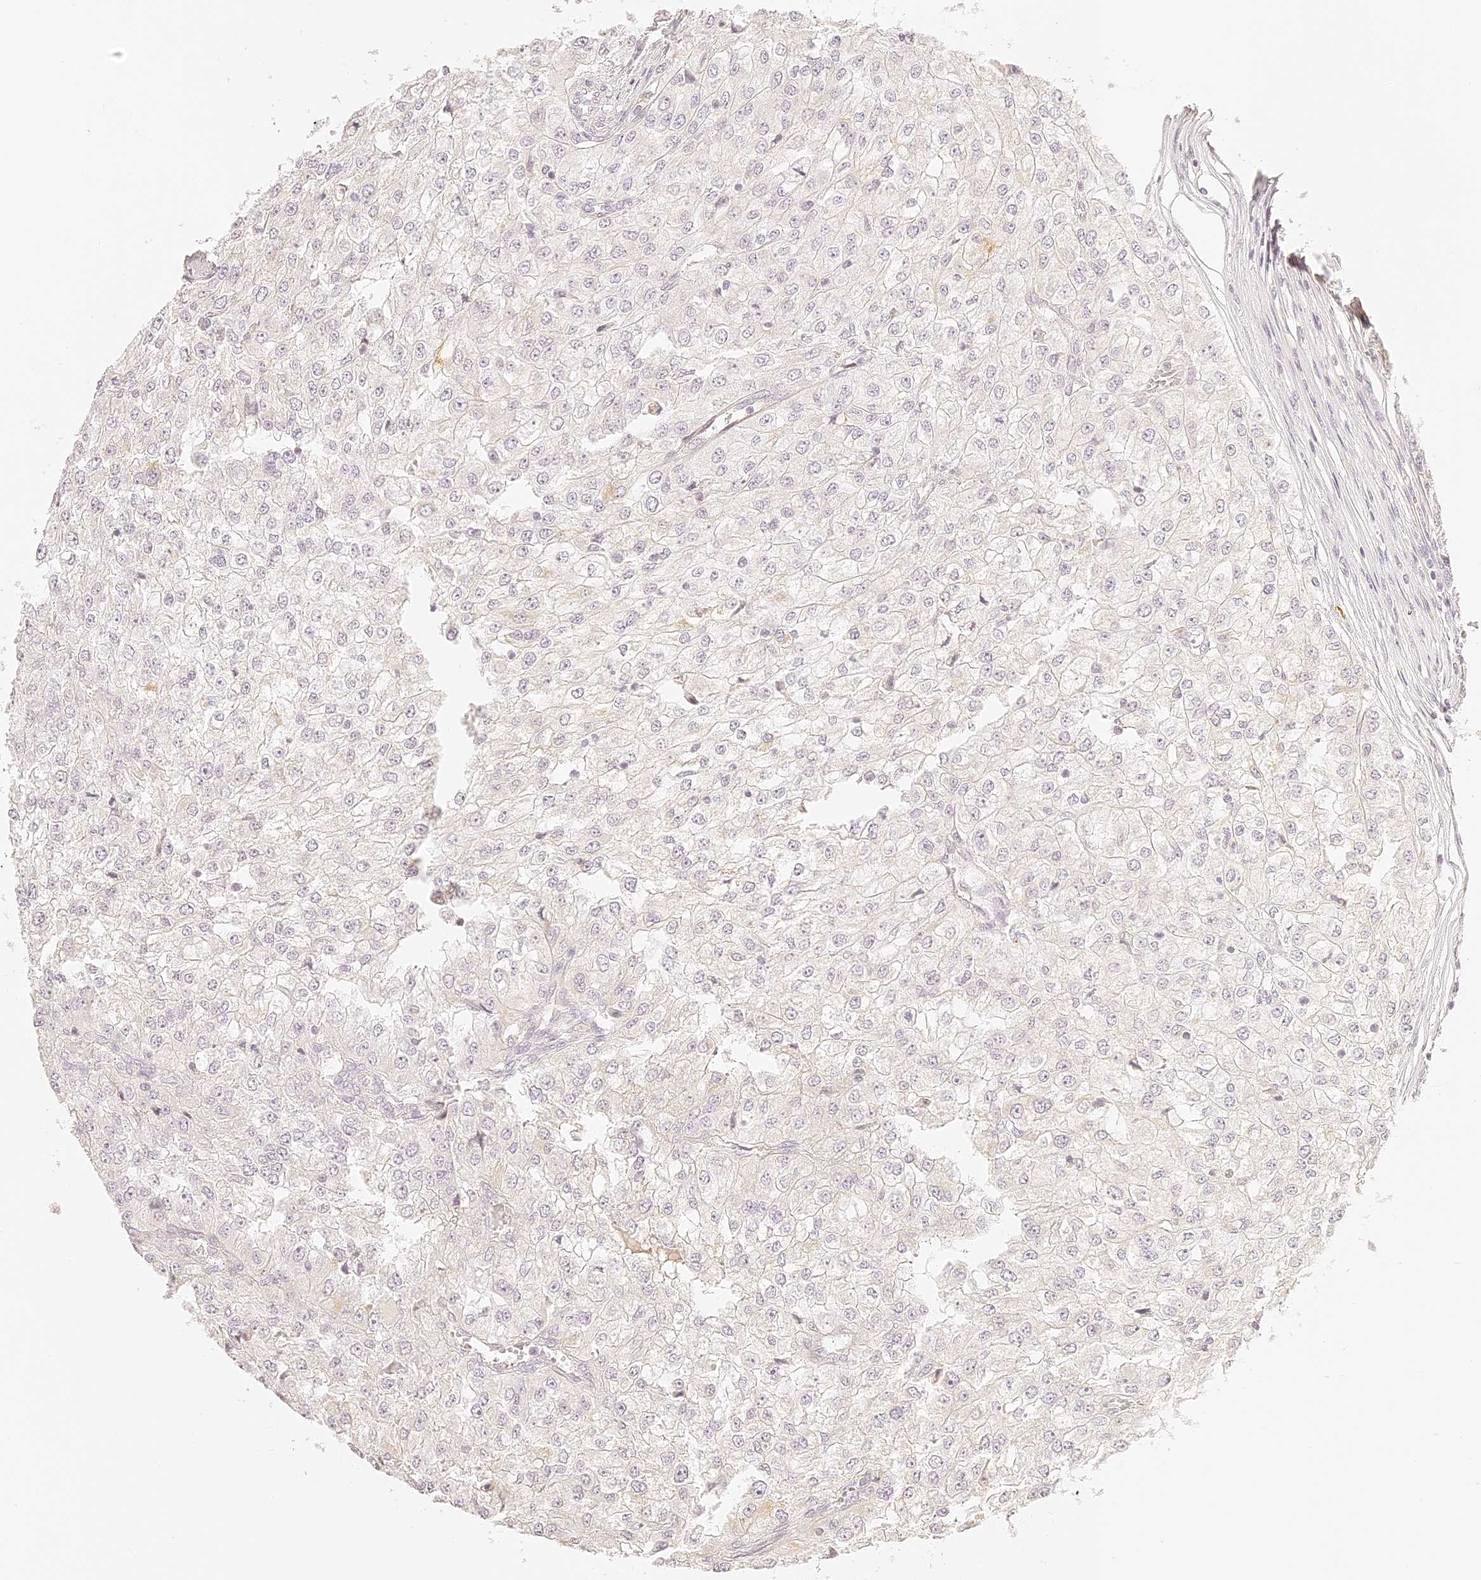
{"staining": {"intensity": "negative", "quantity": "none", "location": "none"}, "tissue": "renal cancer", "cell_type": "Tumor cells", "image_type": "cancer", "snomed": [{"axis": "morphology", "description": "Adenocarcinoma, NOS"}, {"axis": "topography", "description": "Kidney"}], "caption": "IHC of human renal adenocarcinoma exhibits no positivity in tumor cells.", "gene": "TRIM45", "patient": {"sex": "female", "age": 54}}